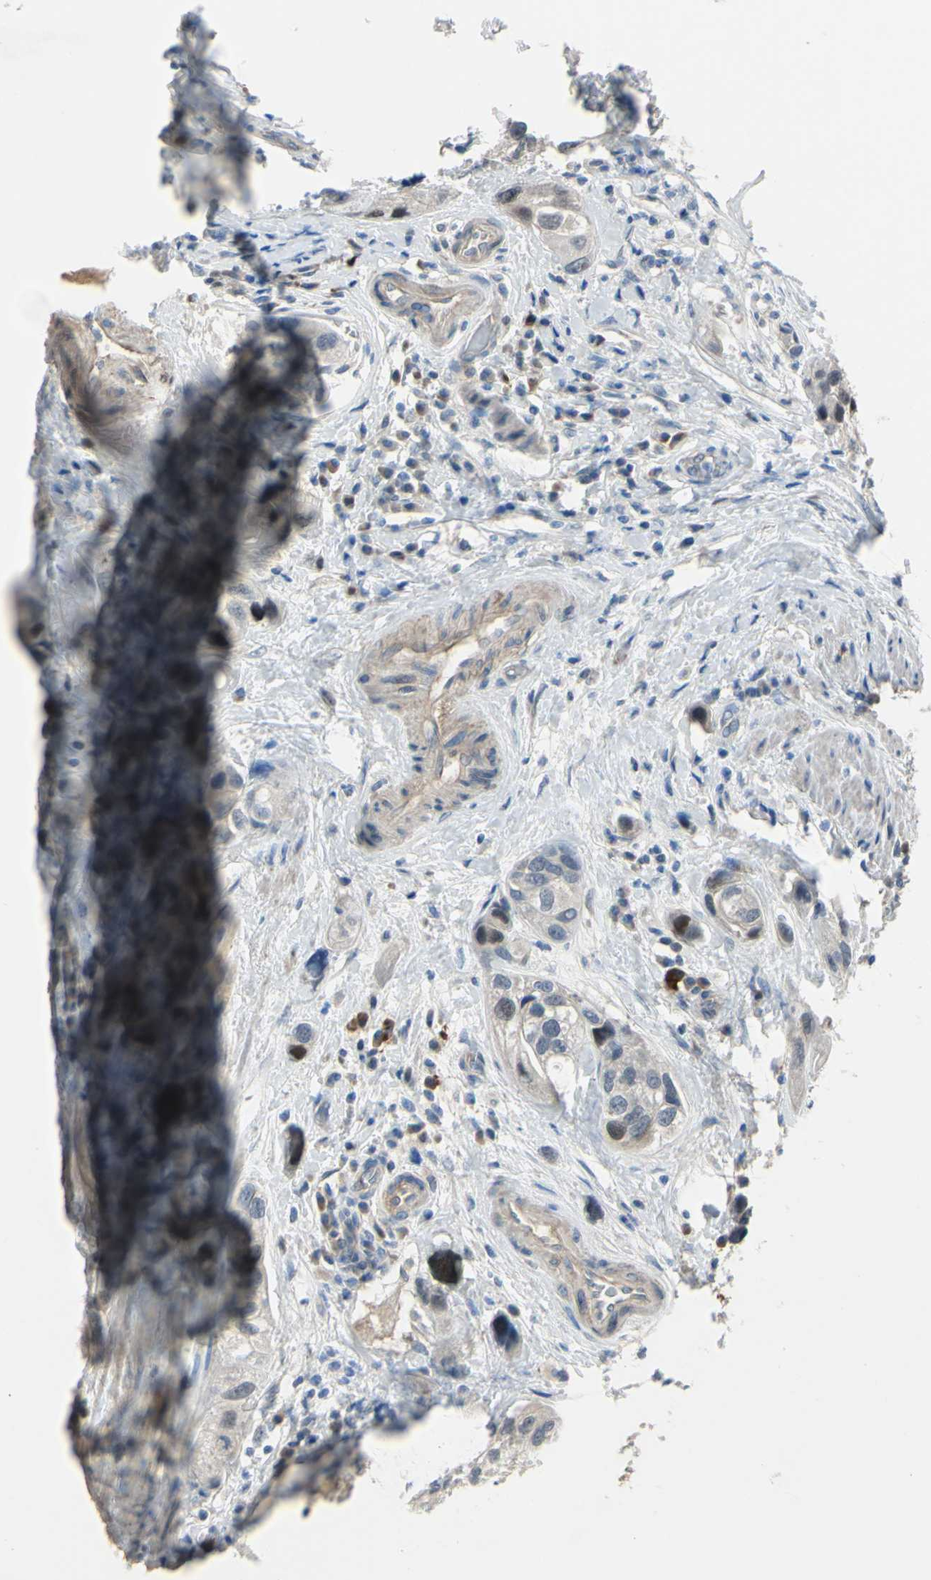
{"staining": {"intensity": "negative", "quantity": "none", "location": "none"}, "tissue": "urothelial cancer", "cell_type": "Tumor cells", "image_type": "cancer", "snomed": [{"axis": "morphology", "description": "Urothelial carcinoma, High grade"}, {"axis": "topography", "description": "Urinary bladder"}], "caption": "This is a photomicrograph of immunohistochemistry staining of urothelial cancer, which shows no expression in tumor cells. (Brightfield microscopy of DAB IHC at high magnification).", "gene": "LHX9", "patient": {"sex": "female", "age": 64}}